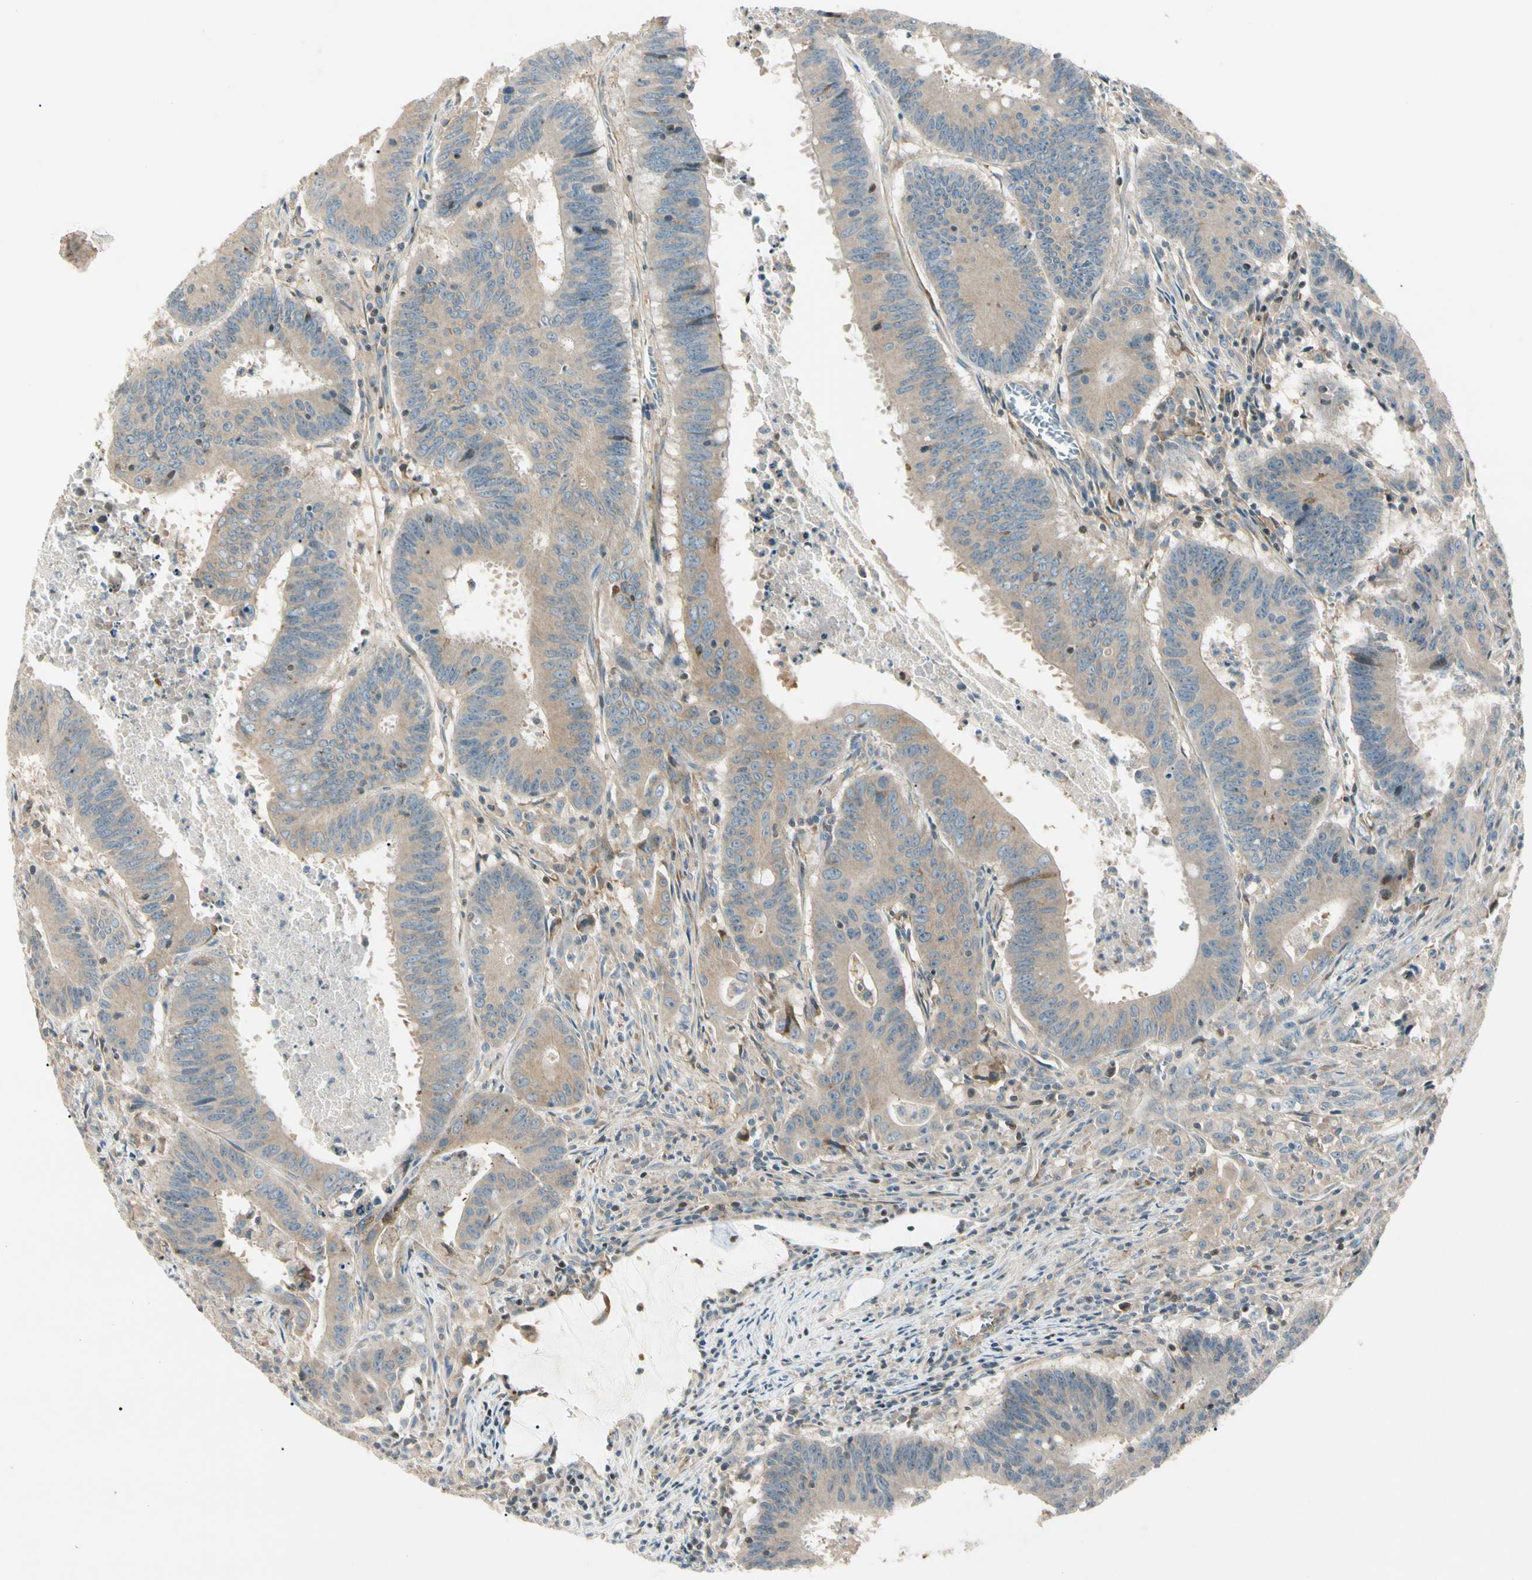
{"staining": {"intensity": "weak", "quantity": ">75%", "location": "cytoplasmic/membranous"}, "tissue": "colorectal cancer", "cell_type": "Tumor cells", "image_type": "cancer", "snomed": [{"axis": "morphology", "description": "Adenocarcinoma, NOS"}, {"axis": "topography", "description": "Colon"}], "caption": "Protein staining by immunohistochemistry shows weak cytoplasmic/membranous expression in about >75% of tumor cells in colorectal cancer (adenocarcinoma).", "gene": "CDH6", "patient": {"sex": "male", "age": 45}}